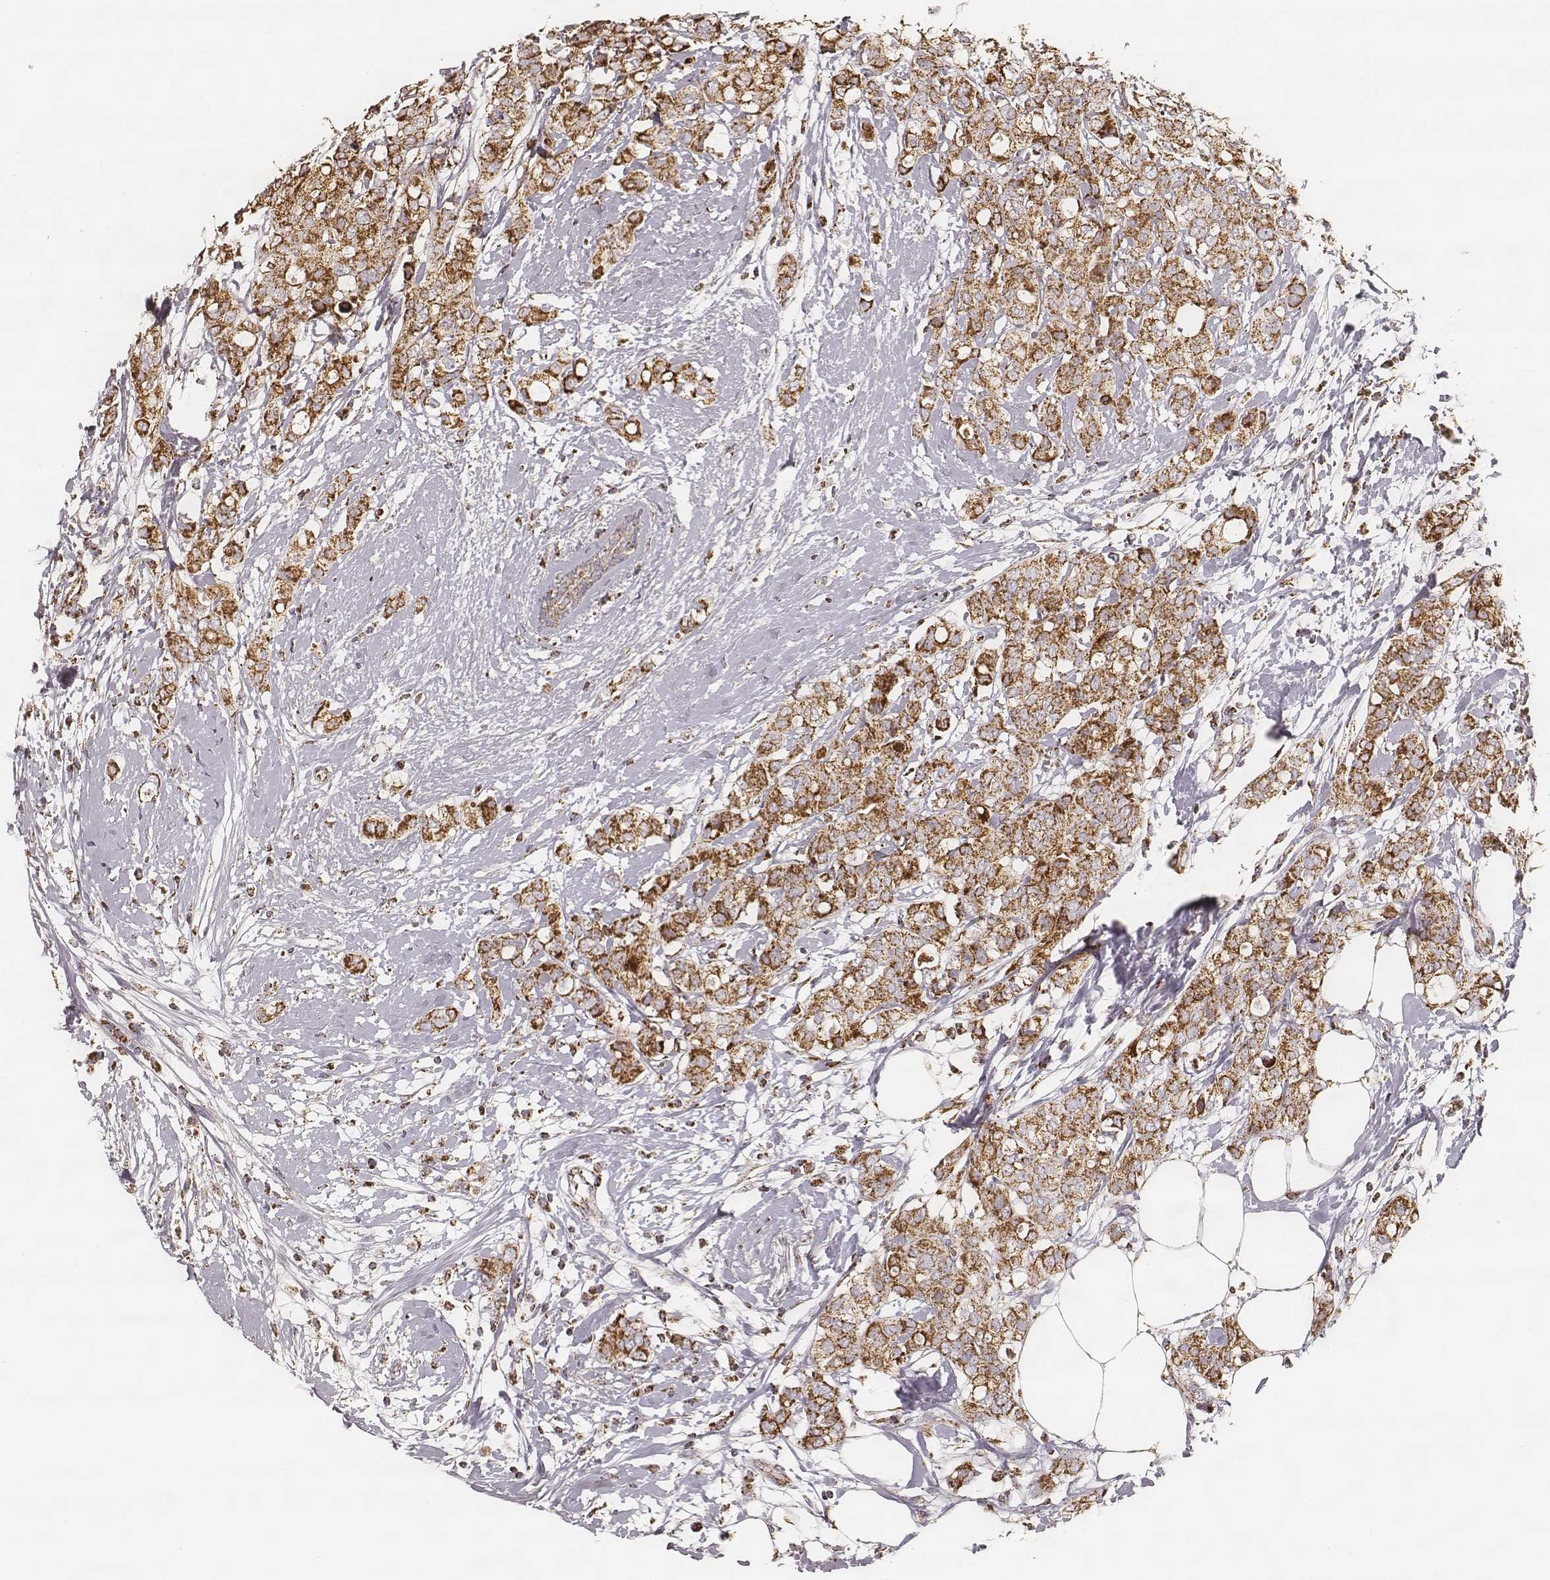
{"staining": {"intensity": "strong", "quantity": ">75%", "location": "cytoplasmic/membranous"}, "tissue": "breast cancer", "cell_type": "Tumor cells", "image_type": "cancer", "snomed": [{"axis": "morphology", "description": "Duct carcinoma"}, {"axis": "topography", "description": "Breast"}], "caption": "This is an image of immunohistochemistry (IHC) staining of breast cancer (invasive ductal carcinoma), which shows strong staining in the cytoplasmic/membranous of tumor cells.", "gene": "CS", "patient": {"sex": "female", "age": 40}}